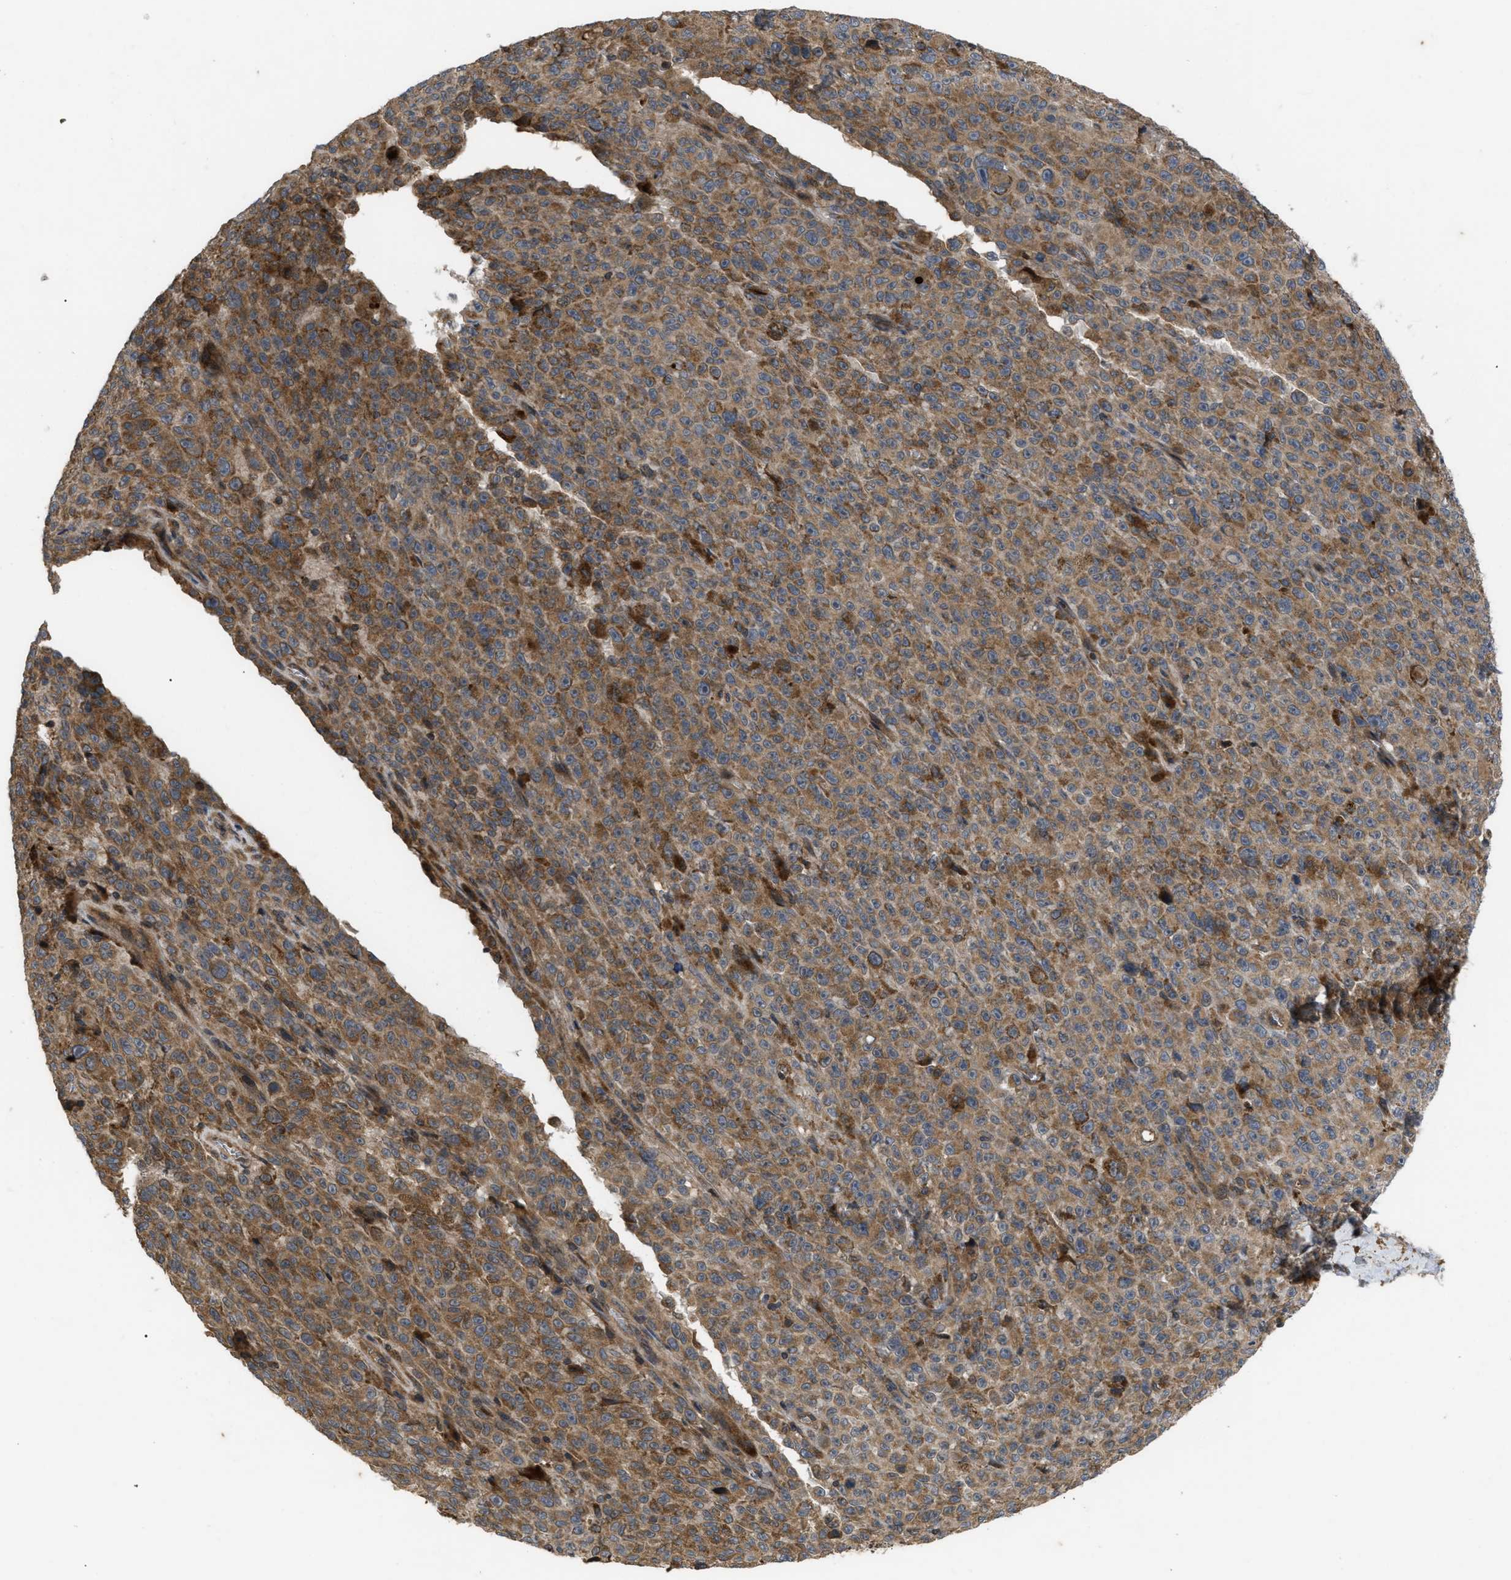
{"staining": {"intensity": "moderate", "quantity": ">75%", "location": "cytoplasmic/membranous"}, "tissue": "melanoma", "cell_type": "Tumor cells", "image_type": "cancer", "snomed": [{"axis": "morphology", "description": "Malignant melanoma, NOS"}, {"axis": "topography", "description": "Skin"}], "caption": "This photomicrograph exhibits melanoma stained with immunohistochemistry to label a protein in brown. The cytoplasmic/membranous of tumor cells show moderate positivity for the protein. Nuclei are counter-stained blue.", "gene": "RAB2A", "patient": {"sex": "female", "age": 82}}